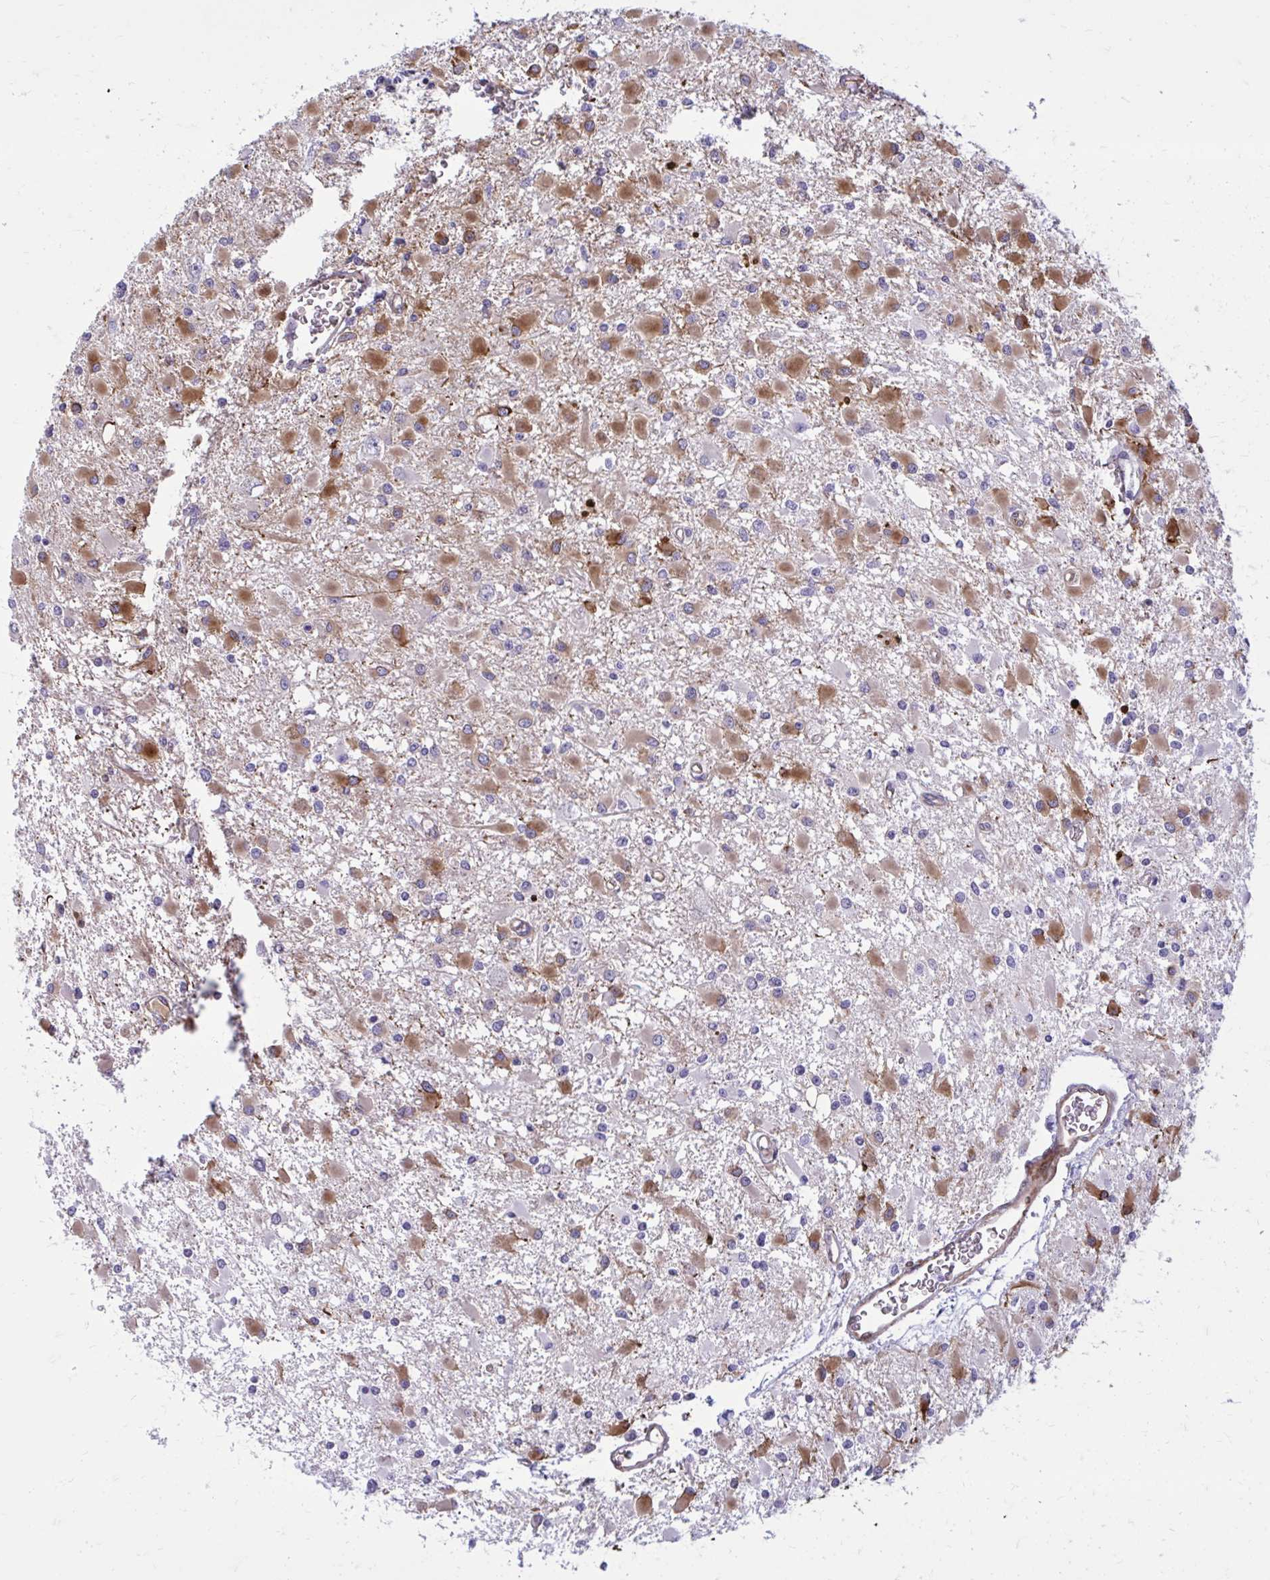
{"staining": {"intensity": "moderate", "quantity": "25%-75%", "location": "cytoplasmic/membranous"}, "tissue": "glioma", "cell_type": "Tumor cells", "image_type": "cancer", "snomed": [{"axis": "morphology", "description": "Glioma, malignant, High grade"}, {"axis": "topography", "description": "Brain"}], "caption": "Malignant high-grade glioma stained with DAB (3,3'-diaminobenzidine) immunohistochemistry (IHC) demonstrates medium levels of moderate cytoplasmic/membranous staining in approximately 25%-75% of tumor cells. (DAB = brown stain, brightfield microscopy at high magnification).", "gene": "BEND5", "patient": {"sex": "male", "age": 54}}